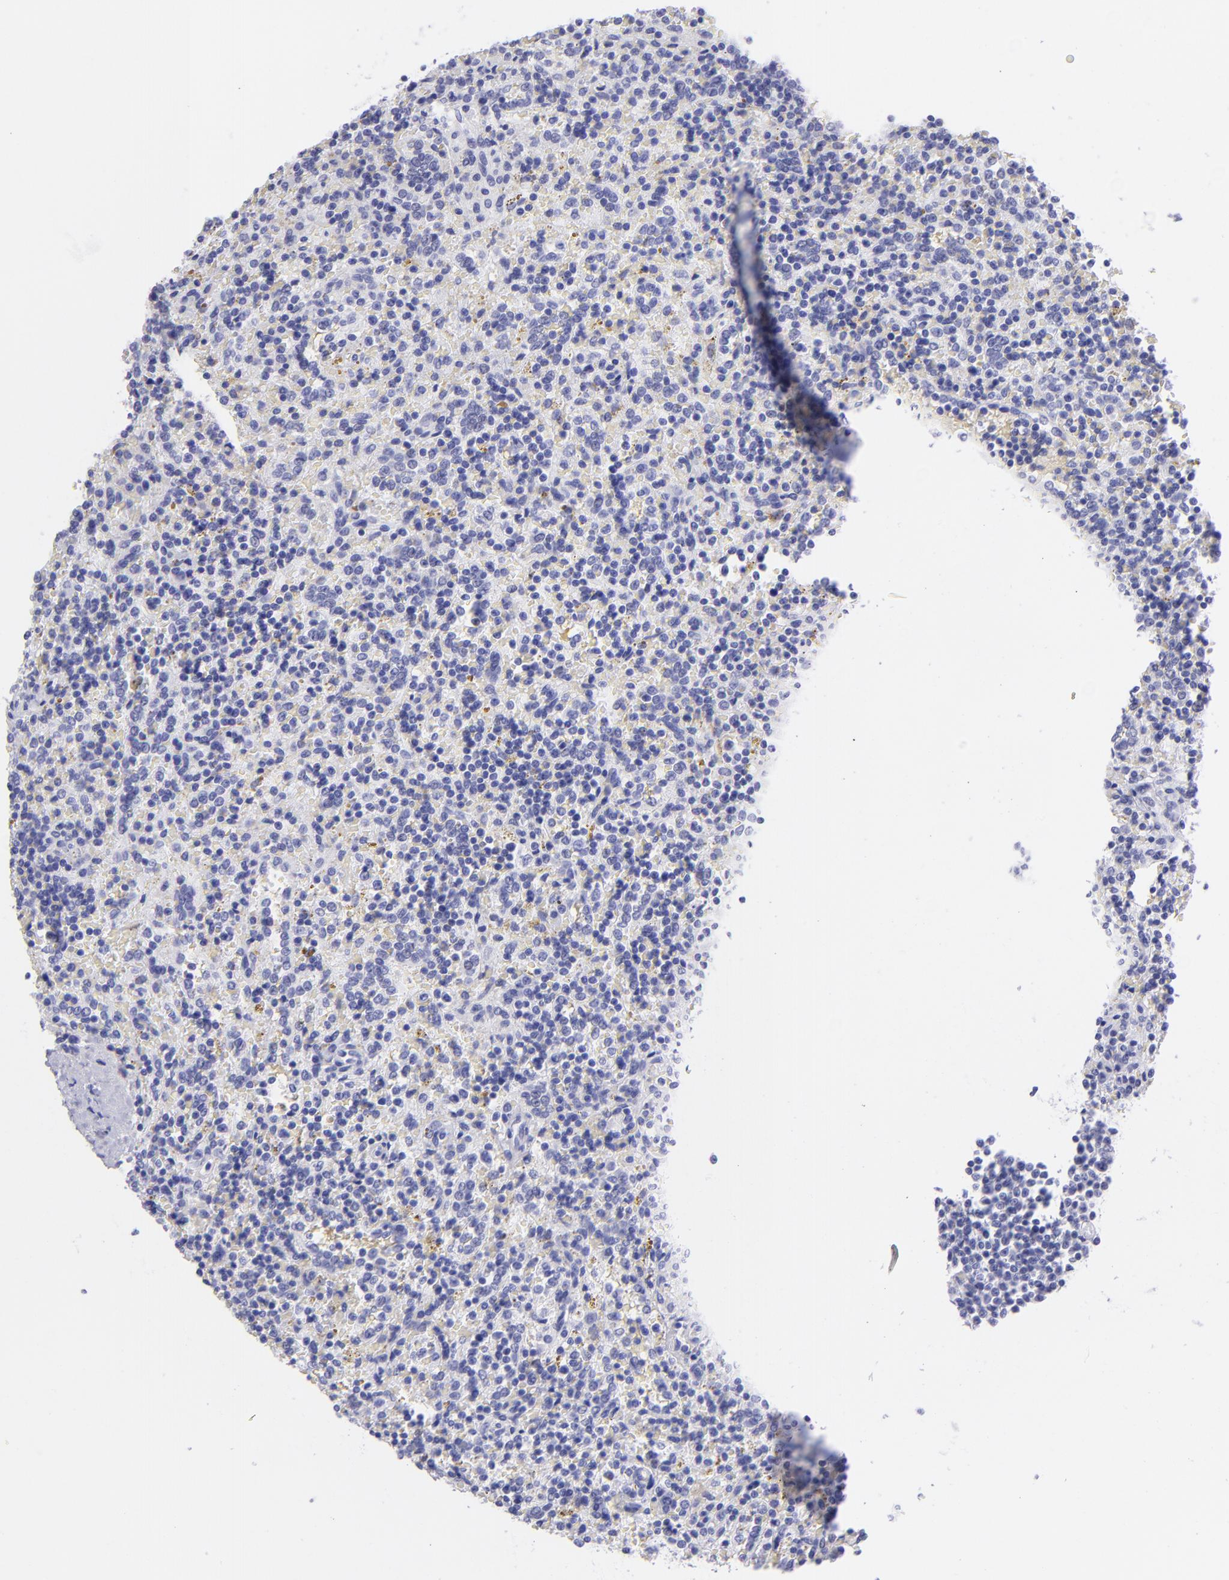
{"staining": {"intensity": "negative", "quantity": "none", "location": "none"}, "tissue": "lymphoma", "cell_type": "Tumor cells", "image_type": "cancer", "snomed": [{"axis": "morphology", "description": "Malignant lymphoma, non-Hodgkin's type, Low grade"}, {"axis": "topography", "description": "Spleen"}], "caption": "High magnification brightfield microscopy of lymphoma stained with DAB (brown) and counterstained with hematoxylin (blue): tumor cells show no significant expression. Brightfield microscopy of IHC stained with DAB (3,3'-diaminobenzidine) (brown) and hematoxylin (blue), captured at high magnification.", "gene": "SLC1A3", "patient": {"sex": "male", "age": 67}}